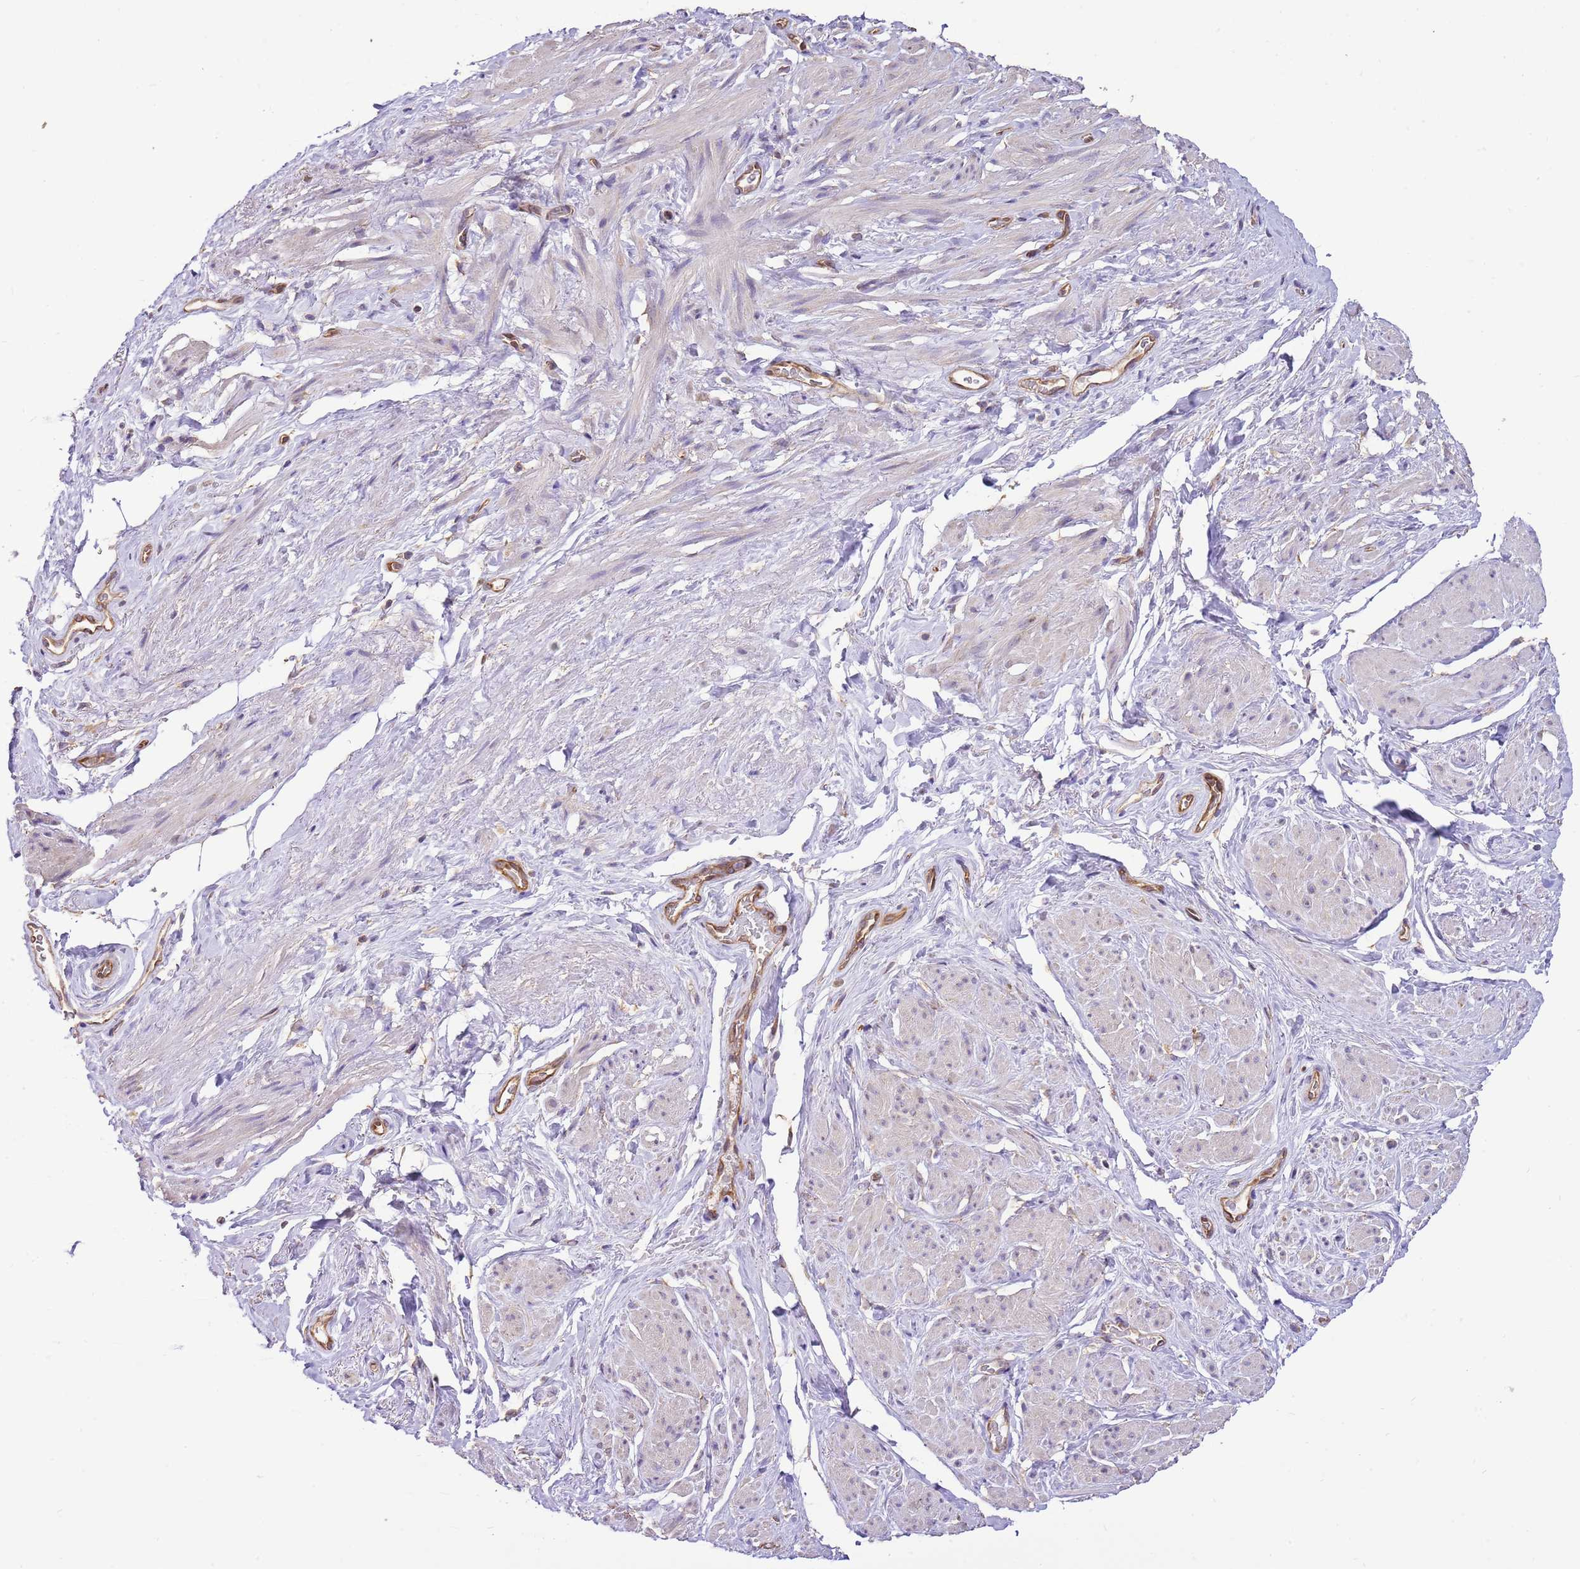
{"staining": {"intensity": "negative", "quantity": "none", "location": "none"}, "tissue": "smooth muscle", "cell_type": "Smooth muscle cells", "image_type": "normal", "snomed": [{"axis": "morphology", "description": "Normal tissue, NOS"}, {"axis": "topography", "description": "Smooth muscle"}, {"axis": "topography", "description": "Peripheral nerve tissue"}], "caption": "Immunohistochemistry (IHC) image of normal human smooth muscle stained for a protein (brown), which shows no positivity in smooth muscle cells. (DAB (3,3'-diaminobenzidine) IHC visualized using brightfield microscopy, high magnification).", "gene": "DOCK9", "patient": {"sex": "male", "age": 69}}